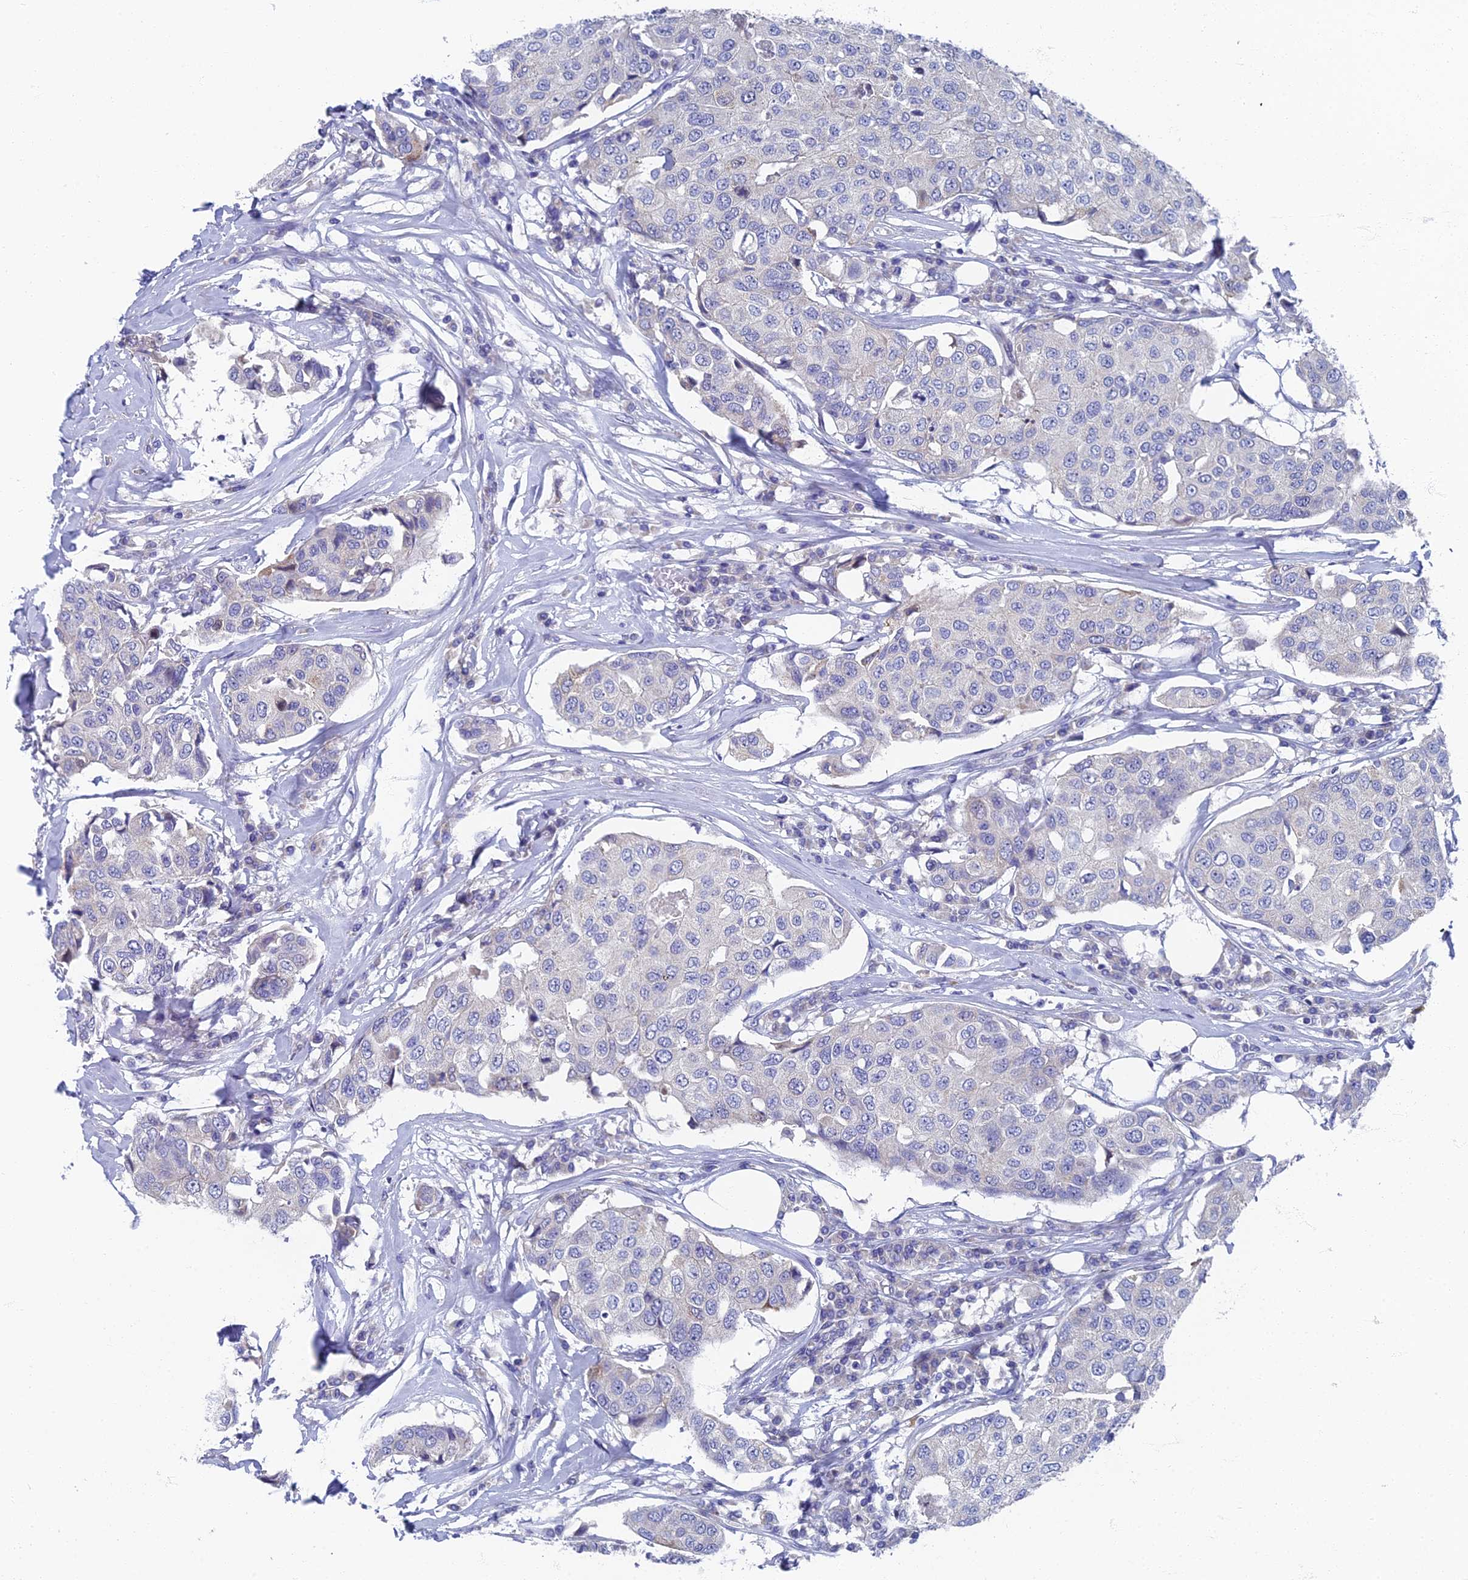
{"staining": {"intensity": "negative", "quantity": "none", "location": "none"}, "tissue": "breast cancer", "cell_type": "Tumor cells", "image_type": "cancer", "snomed": [{"axis": "morphology", "description": "Duct carcinoma"}, {"axis": "topography", "description": "Breast"}], "caption": "A histopathology image of human breast infiltrating ductal carcinoma is negative for staining in tumor cells.", "gene": "SPIN4", "patient": {"sex": "female", "age": 80}}